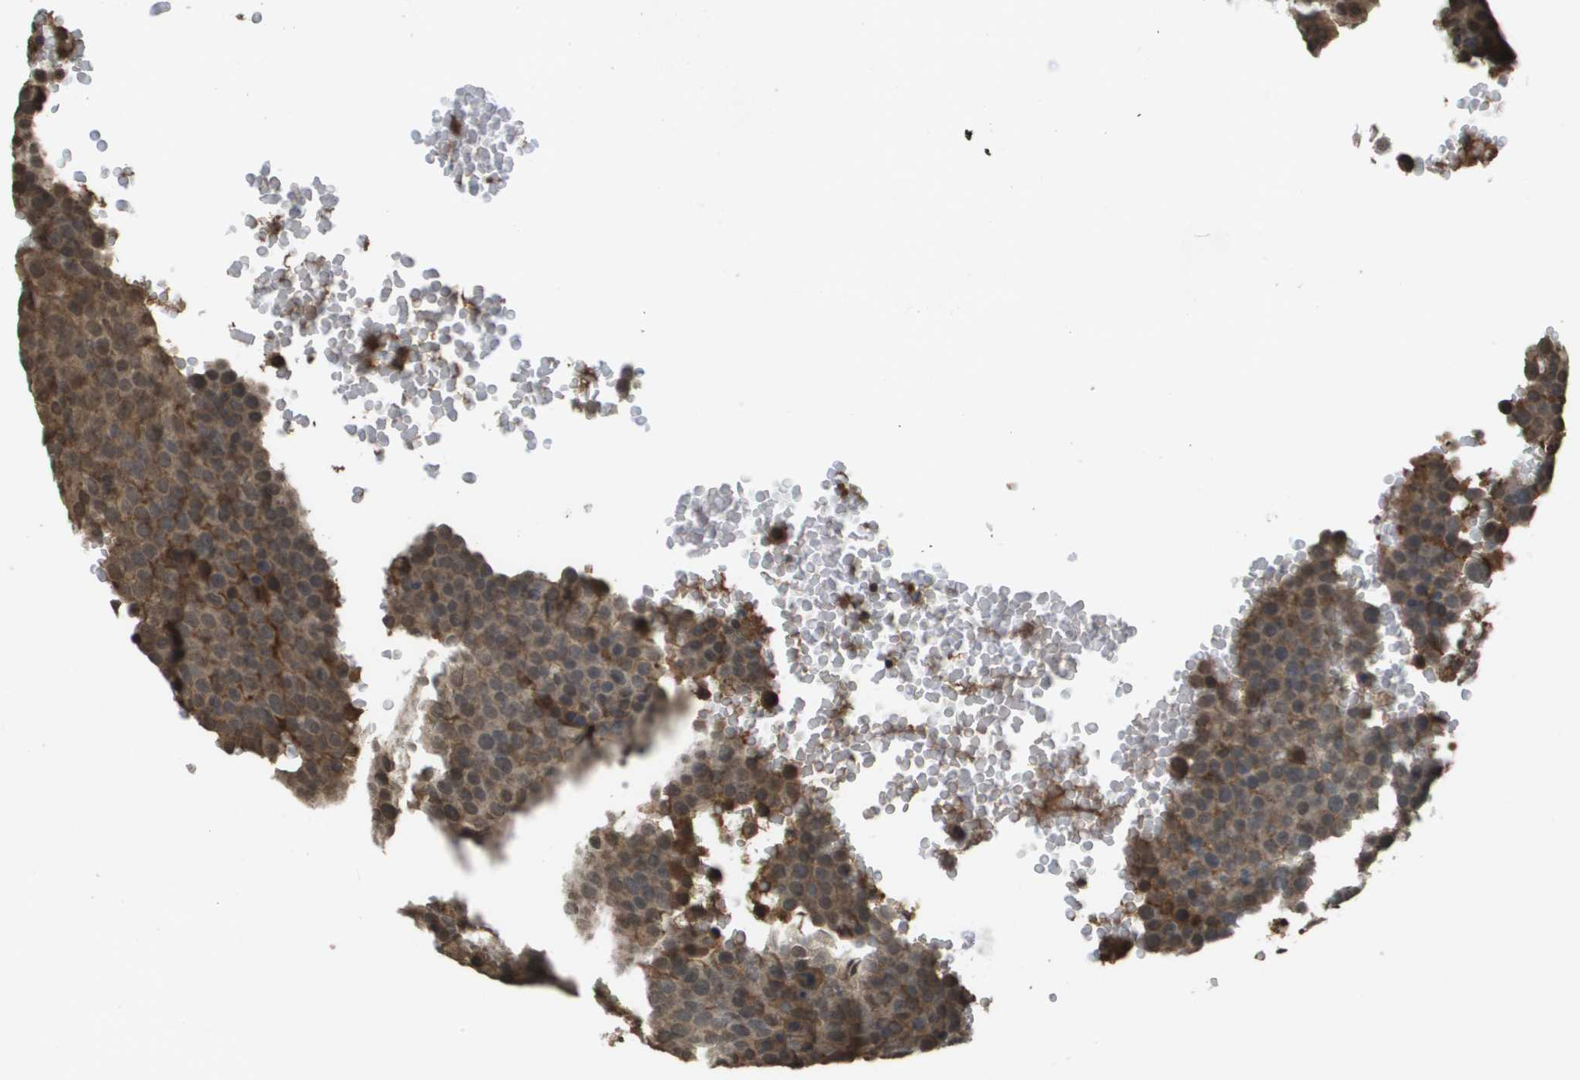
{"staining": {"intensity": "moderate", "quantity": ">75%", "location": "cytoplasmic/membranous"}, "tissue": "testis cancer", "cell_type": "Tumor cells", "image_type": "cancer", "snomed": [{"axis": "morphology", "description": "Seminoma, NOS"}, {"axis": "topography", "description": "Testis"}], "caption": "Brown immunohistochemical staining in human seminoma (testis) reveals moderate cytoplasmic/membranous positivity in about >75% of tumor cells. The protein is stained brown, and the nuclei are stained in blue (DAB IHC with brightfield microscopy, high magnification).", "gene": "NDRG2", "patient": {"sex": "male", "age": 71}}